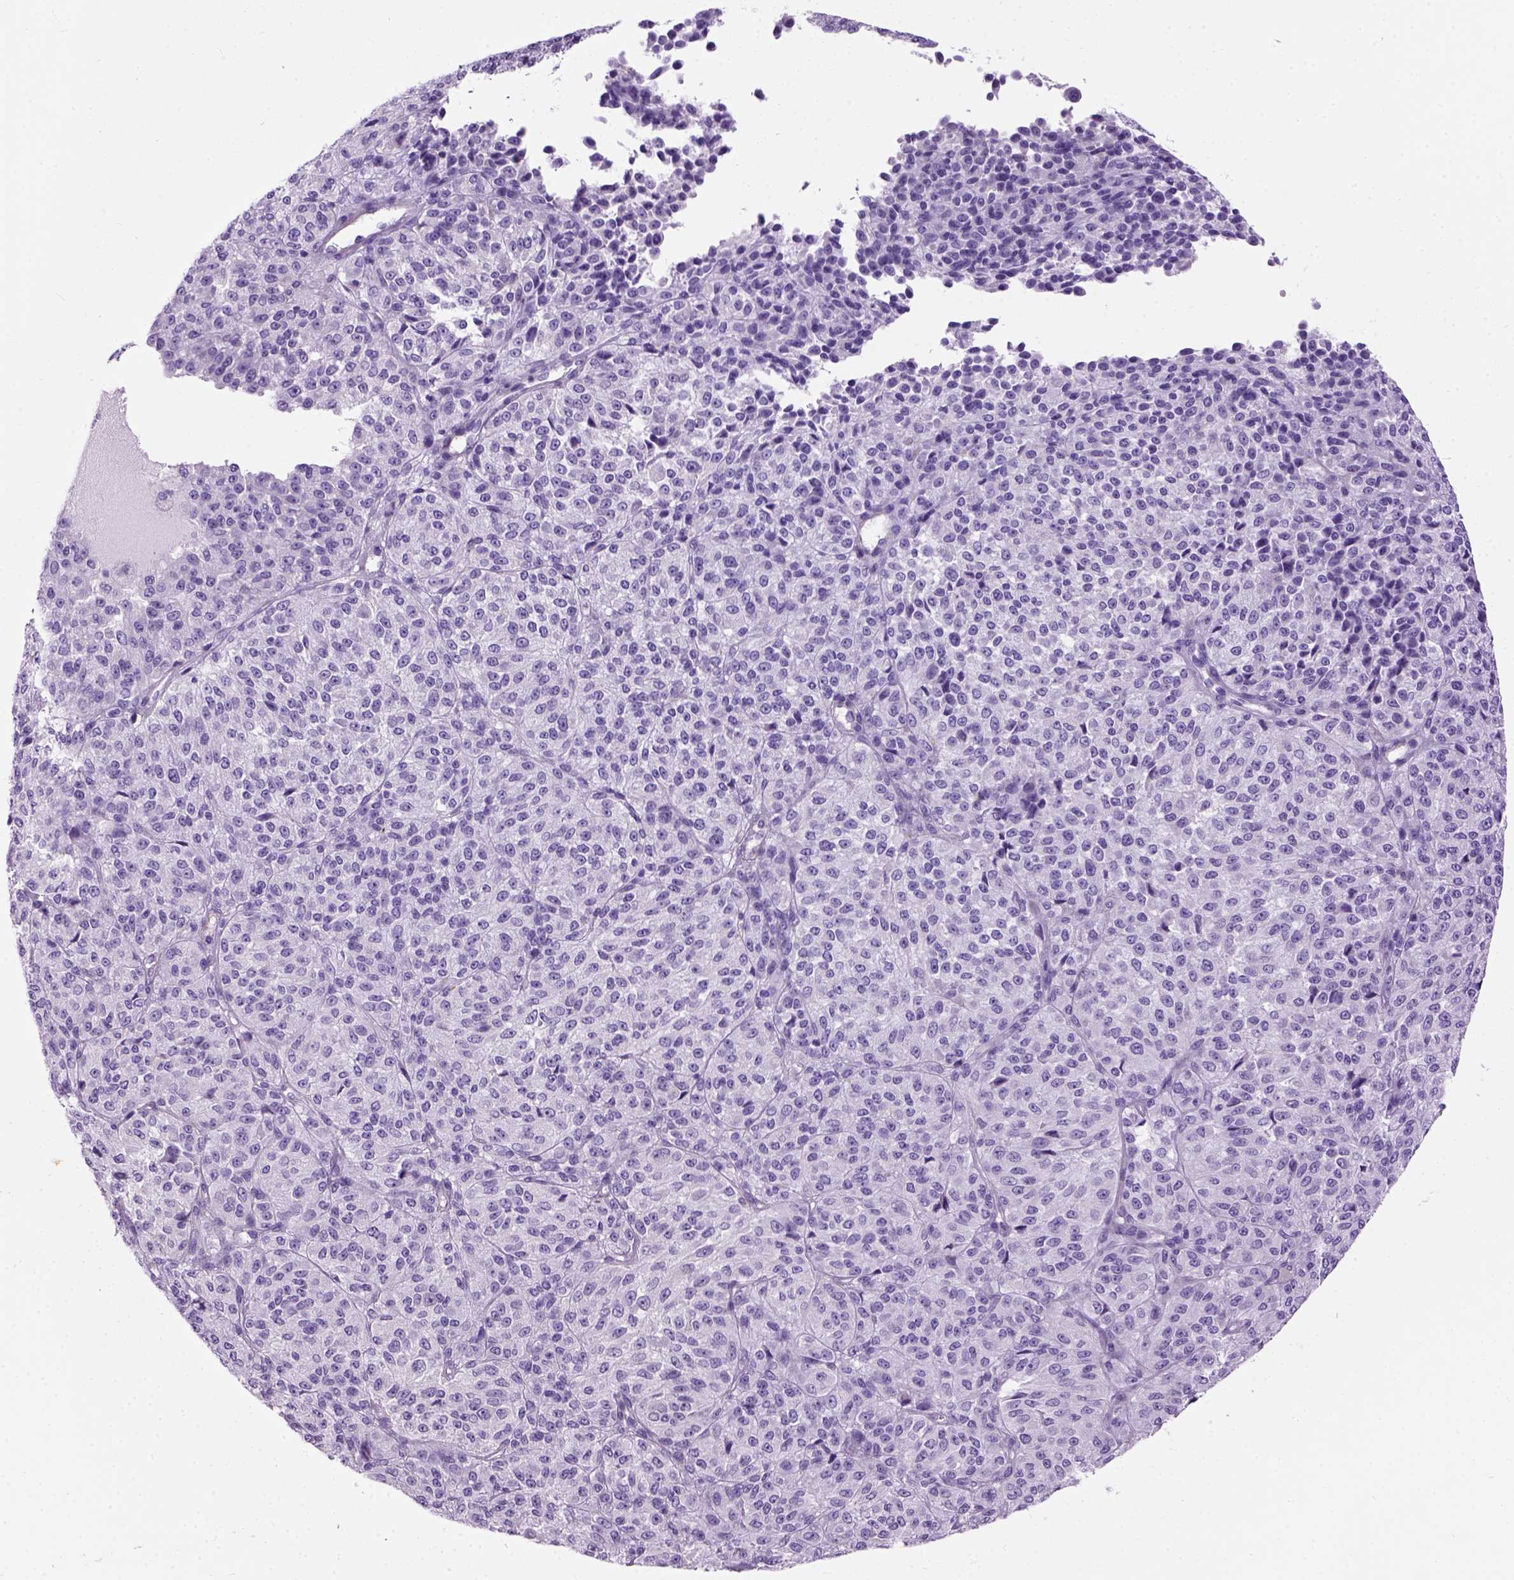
{"staining": {"intensity": "negative", "quantity": "none", "location": "none"}, "tissue": "melanoma", "cell_type": "Tumor cells", "image_type": "cancer", "snomed": [{"axis": "morphology", "description": "Malignant melanoma, Metastatic site"}, {"axis": "topography", "description": "Brain"}], "caption": "Image shows no significant protein staining in tumor cells of malignant melanoma (metastatic site). (DAB immunohistochemistry visualized using brightfield microscopy, high magnification).", "gene": "GABRB2", "patient": {"sex": "female", "age": 56}}